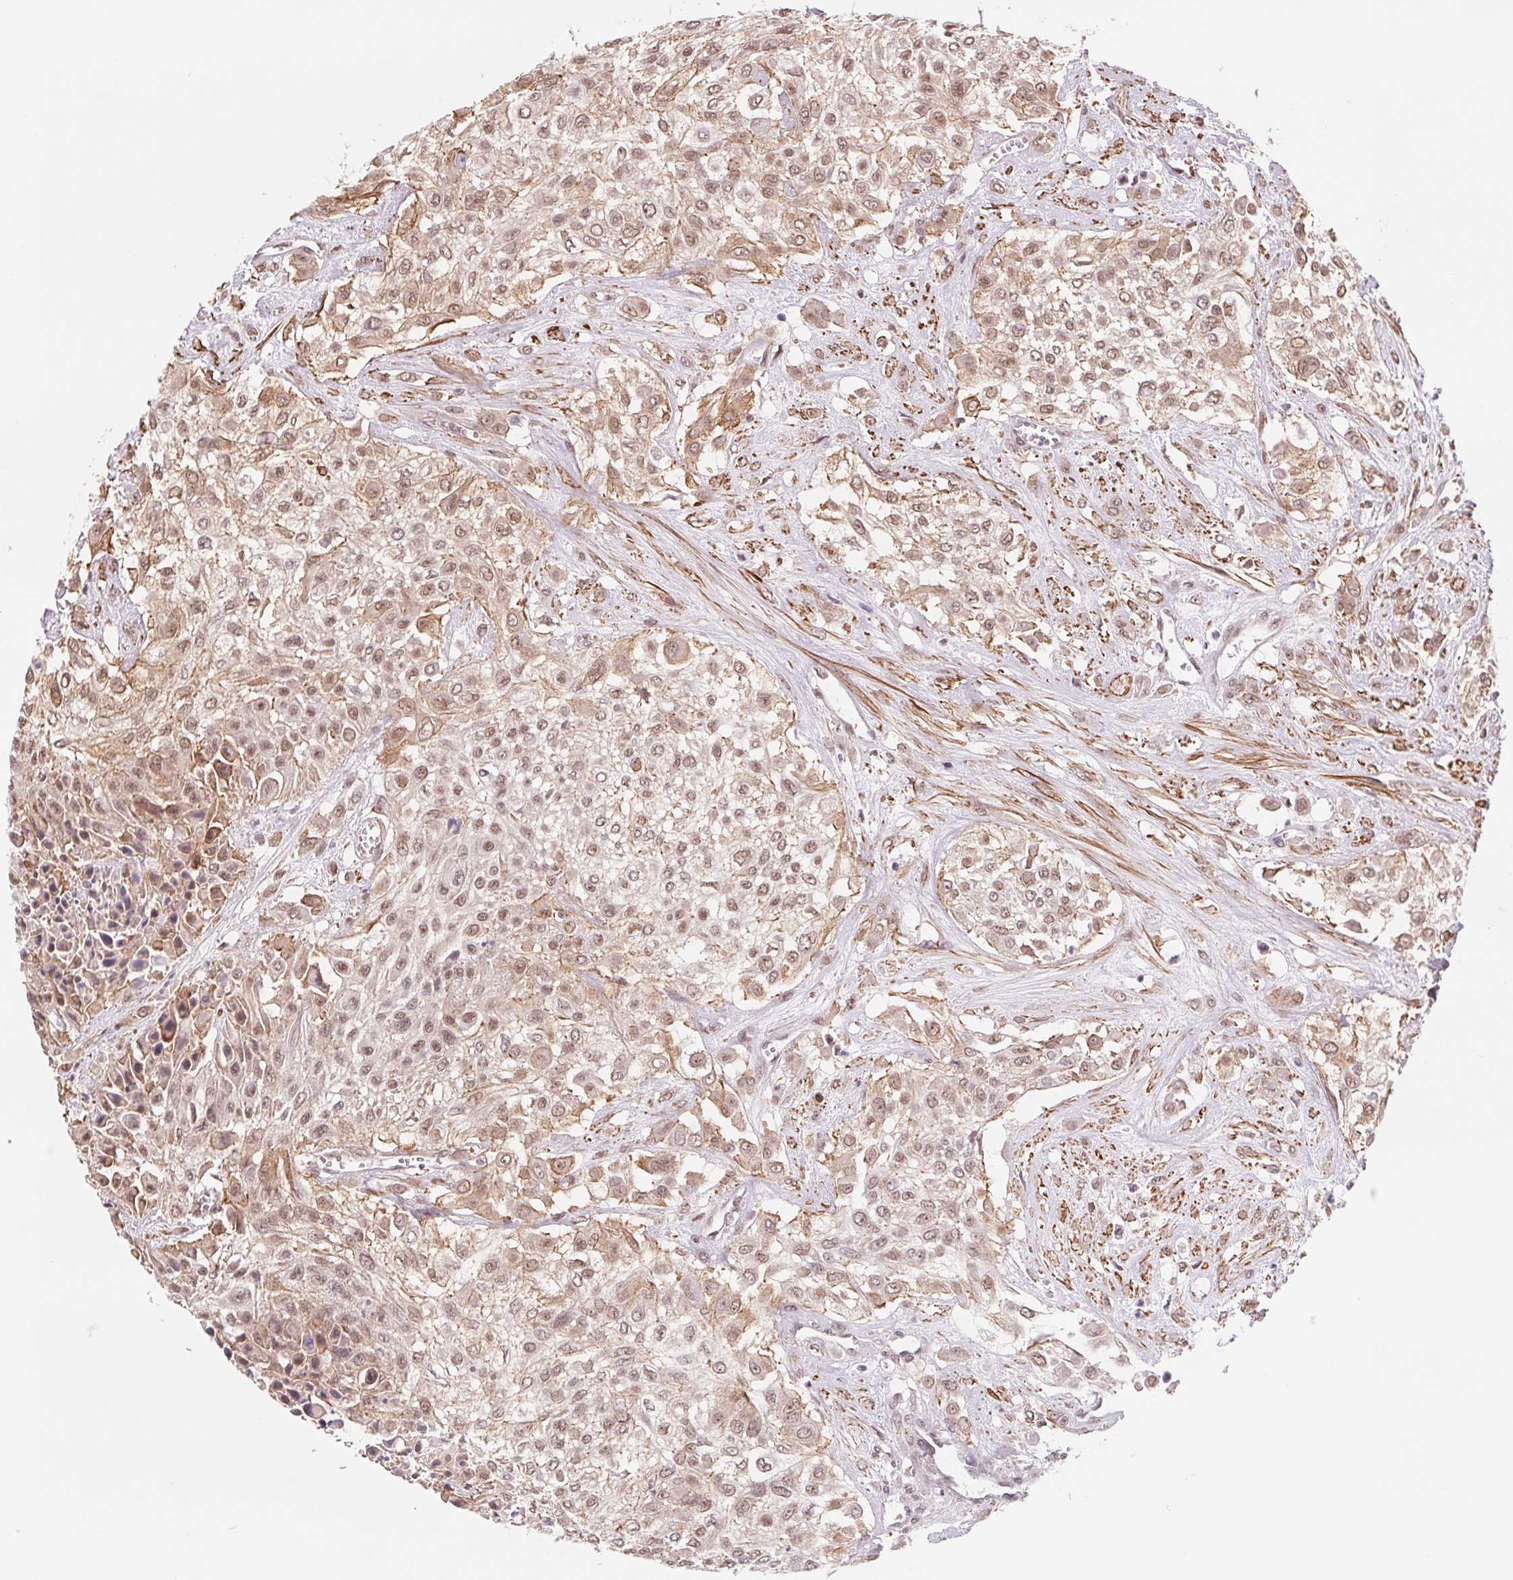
{"staining": {"intensity": "moderate", "quantity": ">75%", "location": "nuclear"}, "tissue": "urothelial cancer", "cell_type": "Tumor cells", "image_type": "cancer", "snomed": [{"axis": "morphology", "description": "Urothelial carcinoma, High grade"}, {"axis": "topography", "description": "Urinary bladder"}], "caption": "A high-resolution image shows IHC staining of high-grade urothelial carcinoma, which exhibits moderate nuclear positivity in approximately >75% of tumor cells. (DAB (3,3'-diaminobenzidine) IHC with brightfield microscopy, high magnification).", "gene": "BCAT1", "patient": {"sex": "male", "age": 57}}